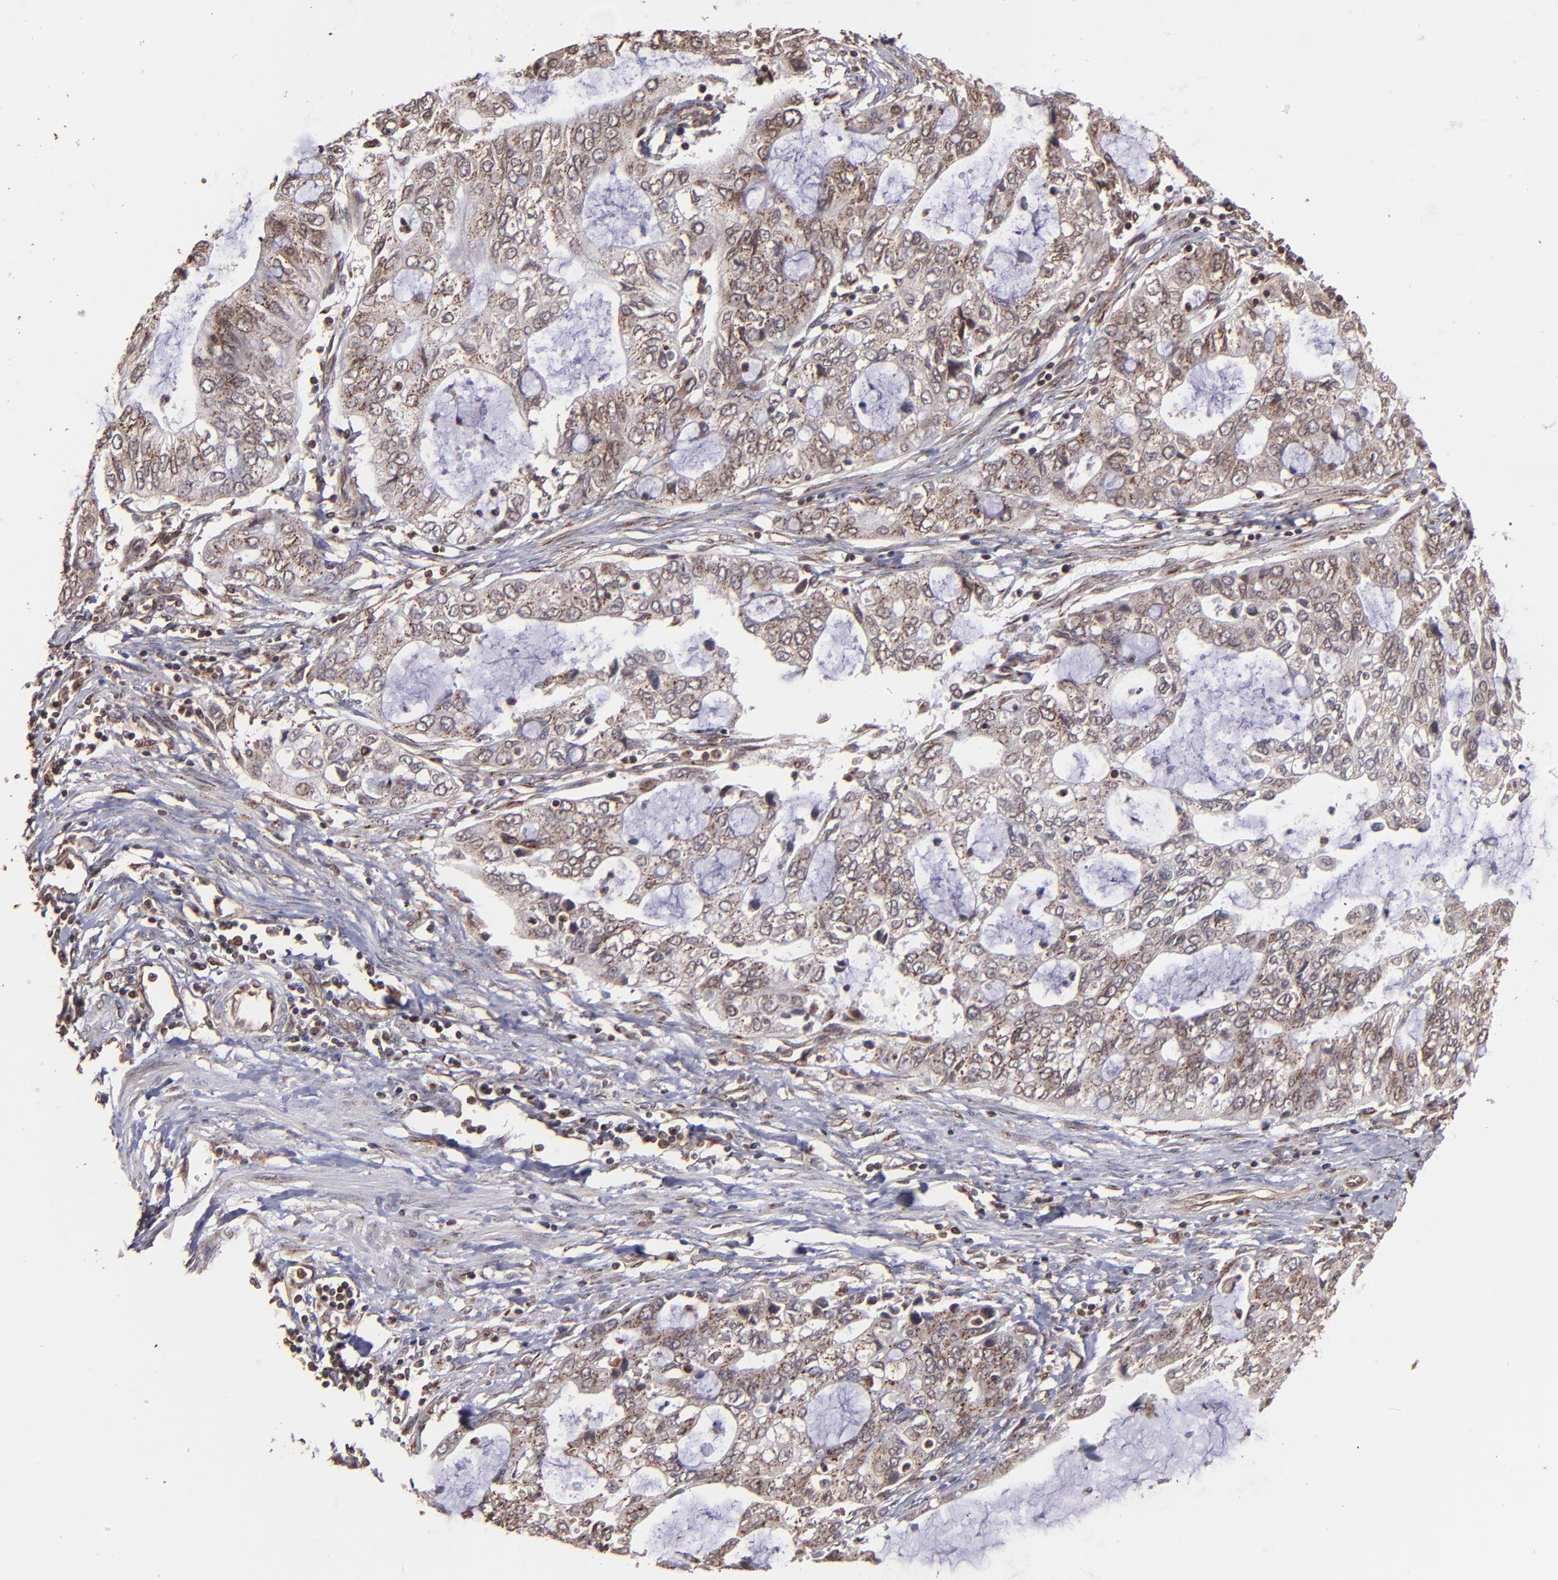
{"staining": {"intensity": "weak", "quantity": "25%-75%", "location": "cytoplasmic/membranous"}, "tissue": "stomach cancer", "cell_type": "Tumor cells", "image_type": "cancer", "snomed": [{"axis": "morphology", "description": "Adenocarcinoma, NOS"}, {"axis": "topography", "description": "Stomach, upper"}], "caption": "Stomach cancer stained for a protein (brown) exhibits weak cytoplasmic/membranous positive staining in approximately 25%-75% of tumor cells.", "gene": "TRIP11", "patient": {"sex": "female", "age": 52}}